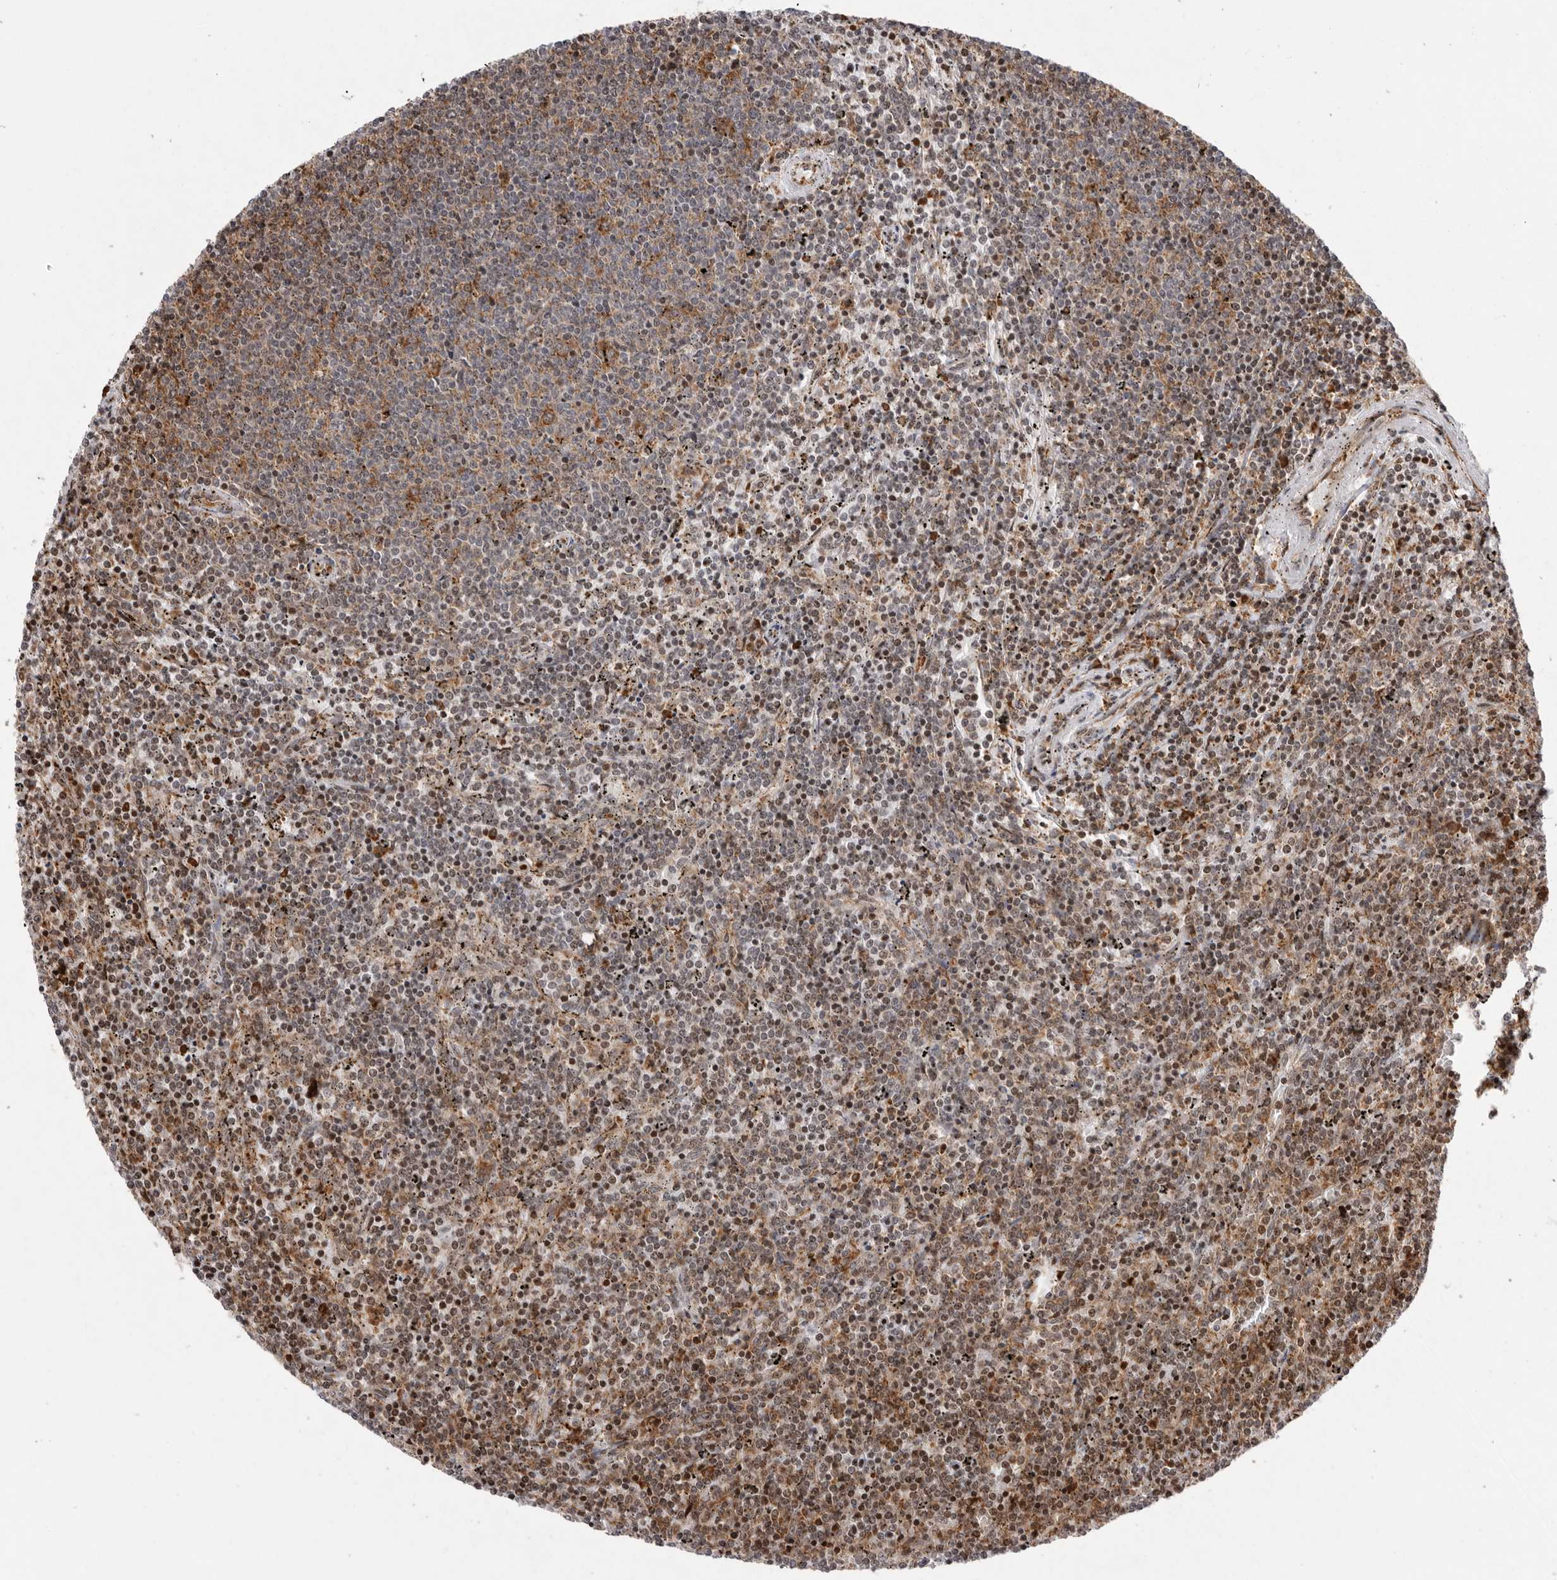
{"staining": {"intensity": "moderate", "quantity": "<25%", "location": "cytoplasmic/membranous"}, "tissue": "lymphoma", "cell_type": "Tumor cells", "image_type": "cancer", "snomed": [{"axis": "morphology", "description": "Malignant lymphoma, non-Hodgkin's type, Low grade"}, {"axis": "topography", "description": "Spleen"}], "caption": "There is low levels of moderate cytoplasmic/membranous expression in tumor cells of lymphoma, as demonstrated by immunohistochemical staining (brown color).", "gene": "FZD3", "patient": {"sex": "female", "age": 50}}